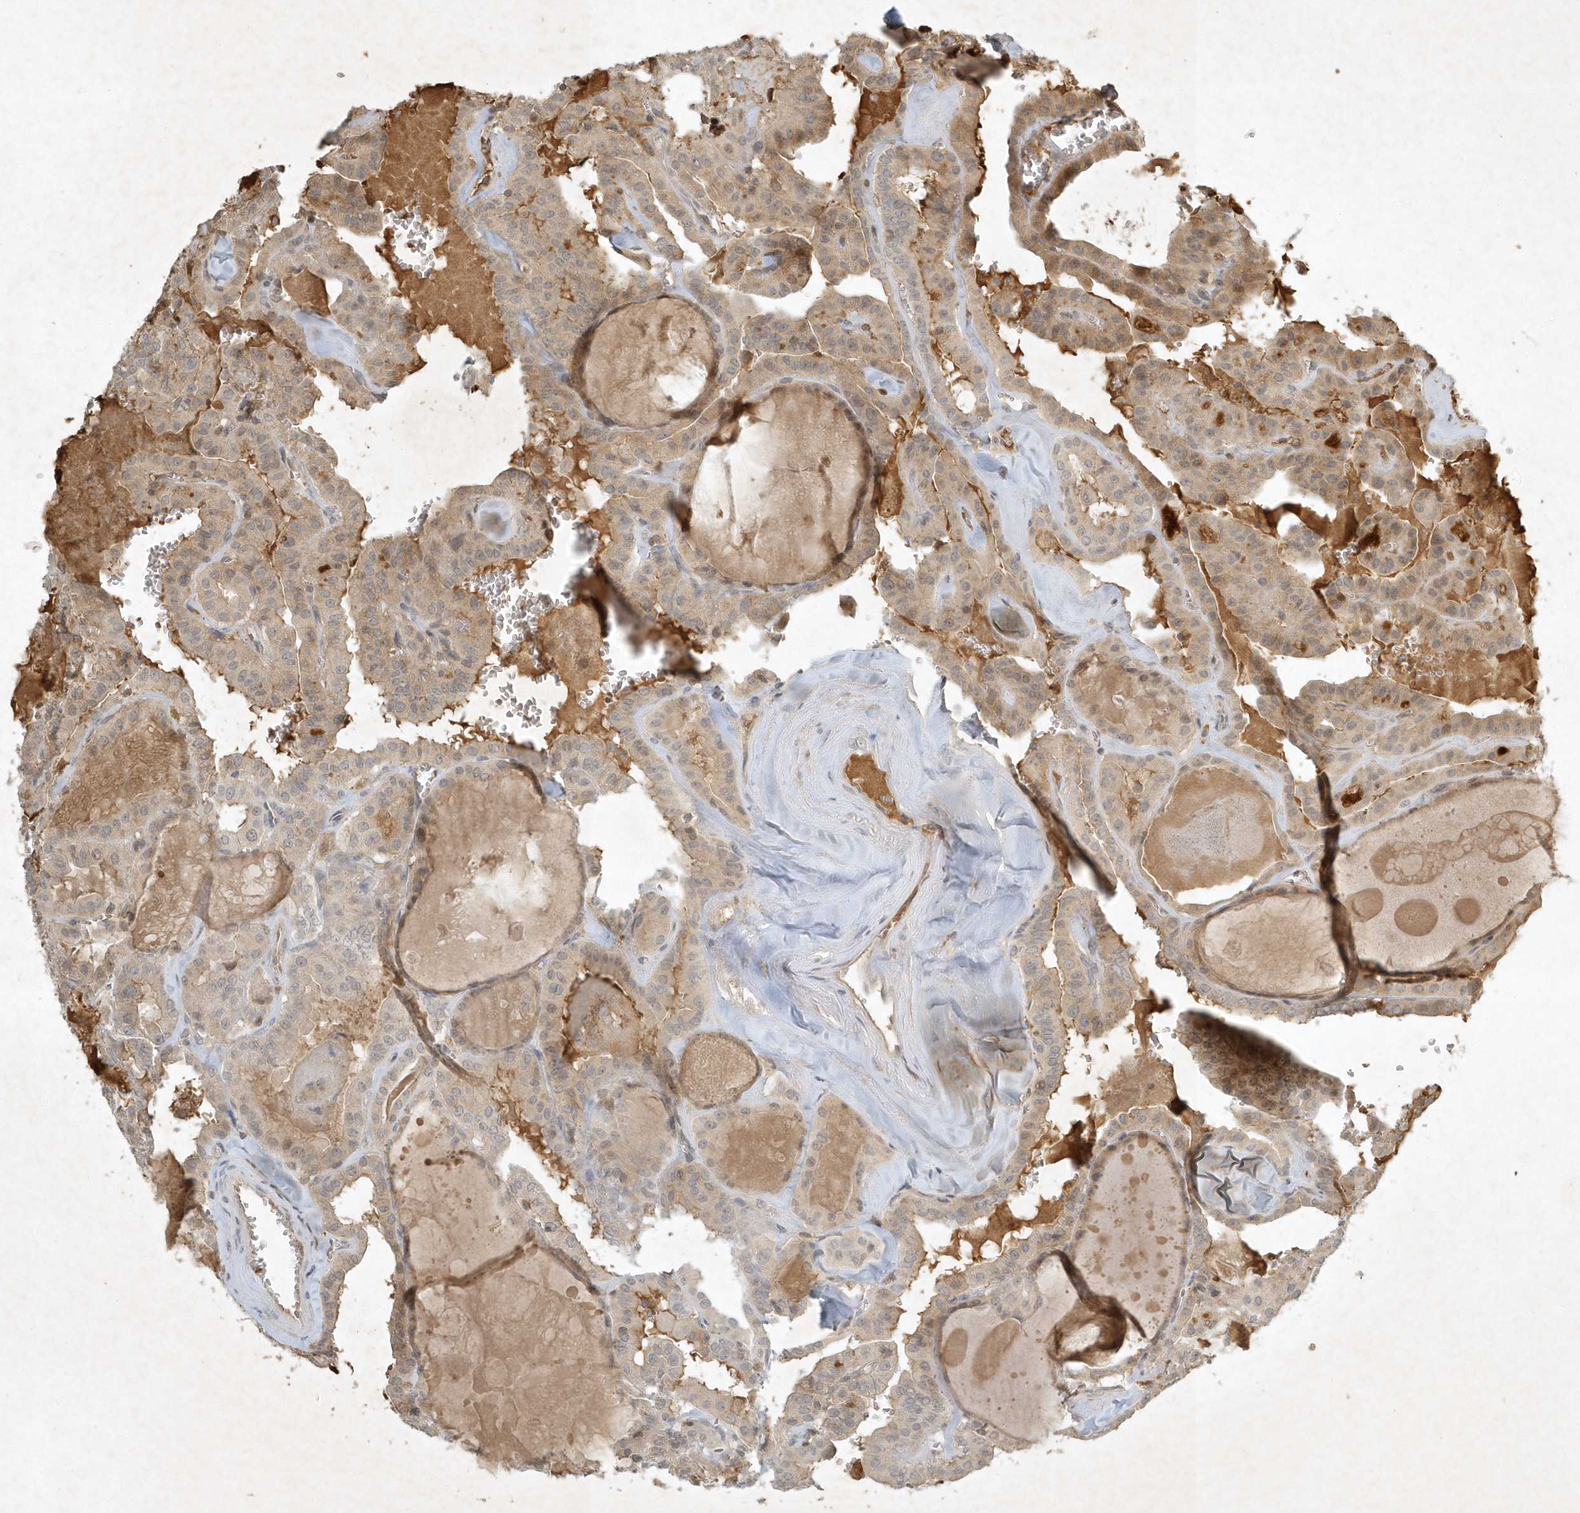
{"staining": {"intensity": "weak", "quantity": "25%-75%", "location": "cytoplasmic/membranous"}, "tissue": "thyroid cancer", "cell_type": "Tumor cells", "image_type": "cancer", "snomed": [{"axis": "morphology", "description": "Papillary adenocarcinoma, NOS"}, {"axis": "topography", "description": "Thyroid gland"}], "caption": "Brown immunohistochemical staining in thyroid cancer demonstrates weak cytoplasmic/membranous staining in approximately 25%-75% of tumor cells.", "gene": "TNFAIP6", "patient": {"sex": "male", "age": 52}}